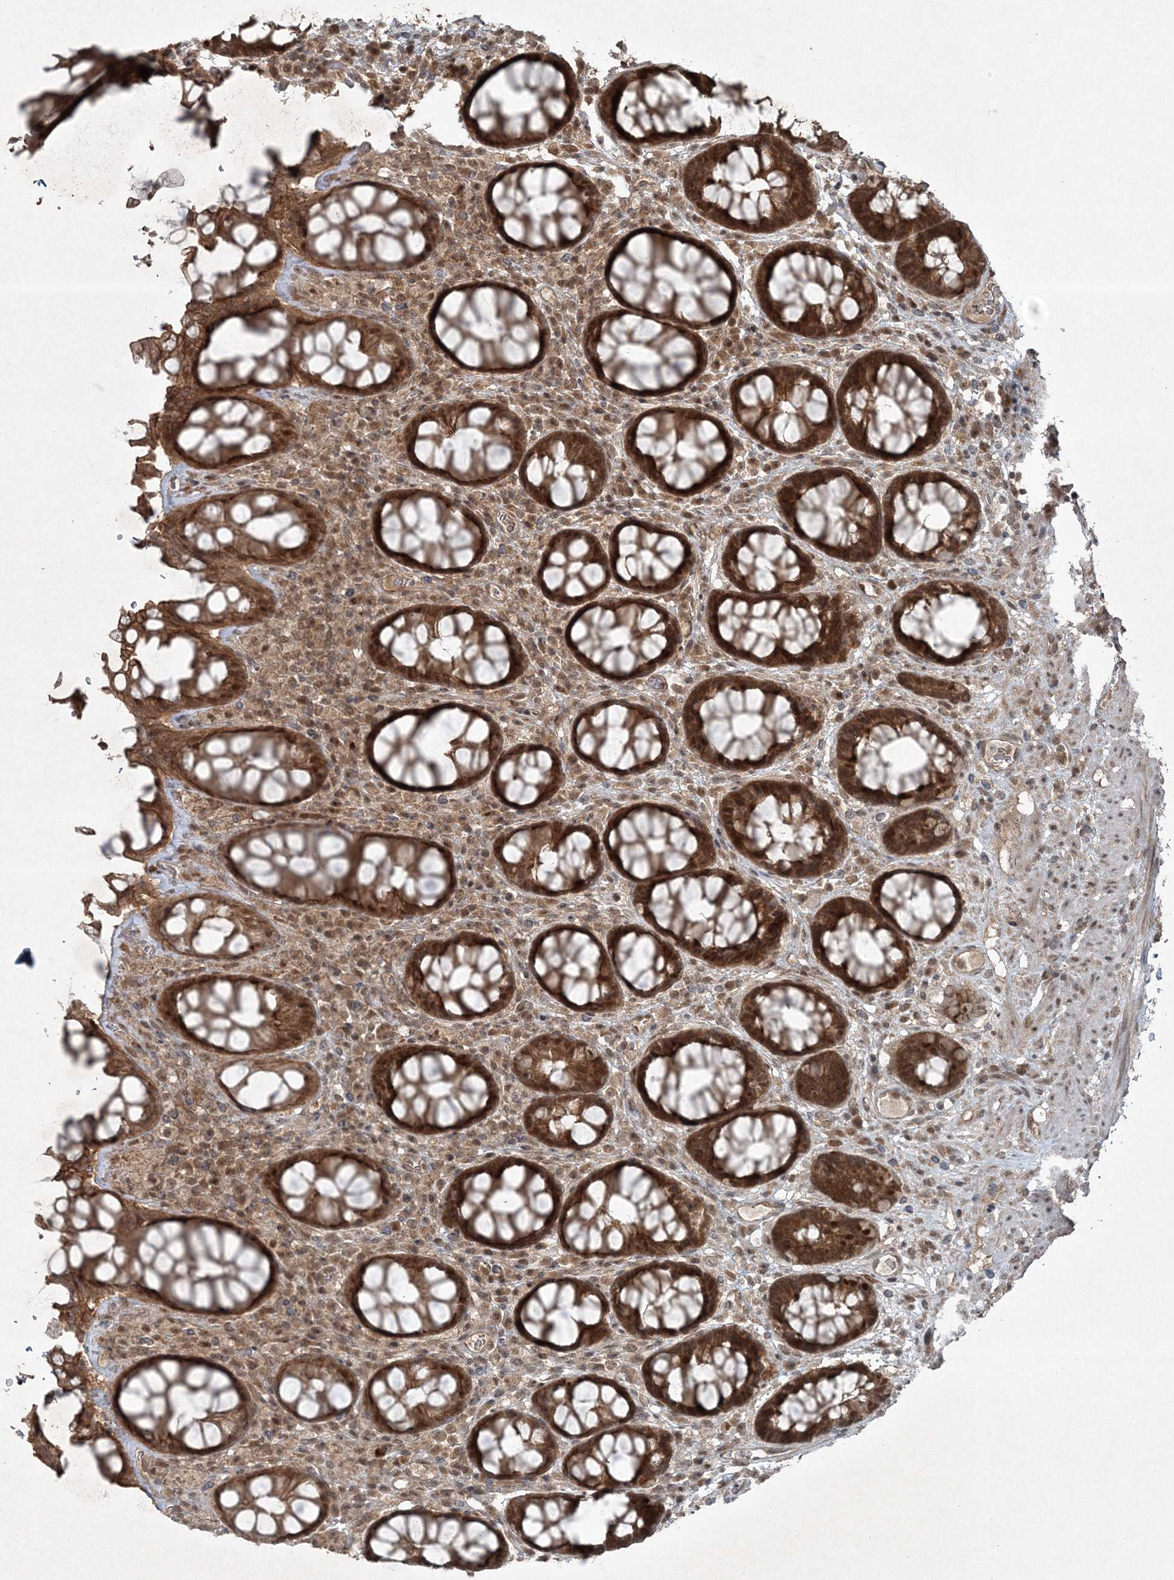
{"staining": {"intensity": "strong", "quantity": ">75%", "location": "cytoplasmic/membranous,nuclear"}, "tissue": "rectum", "cell_type": "Glandular cells", "image_type": "normal", "snomed": [{"axis": "morphology", "description": "Normal tissue, NOS"}, {"axis": "topography", "description": "Rectum"}], "caption": "Immunohistochemistry (IHC) histopathology image of unremarkable rectum: human rectum stained using immunohistochemistry (IHC) displays high levels of strong protein expression localized specifically in the cytoplasmic/membranous,nuclear of glandular cells, appearing as a cytoplasmic/membranous,nuclear brown color.", "gene": "FBXL17", "patient": {"sex": "male", "age": 64}}